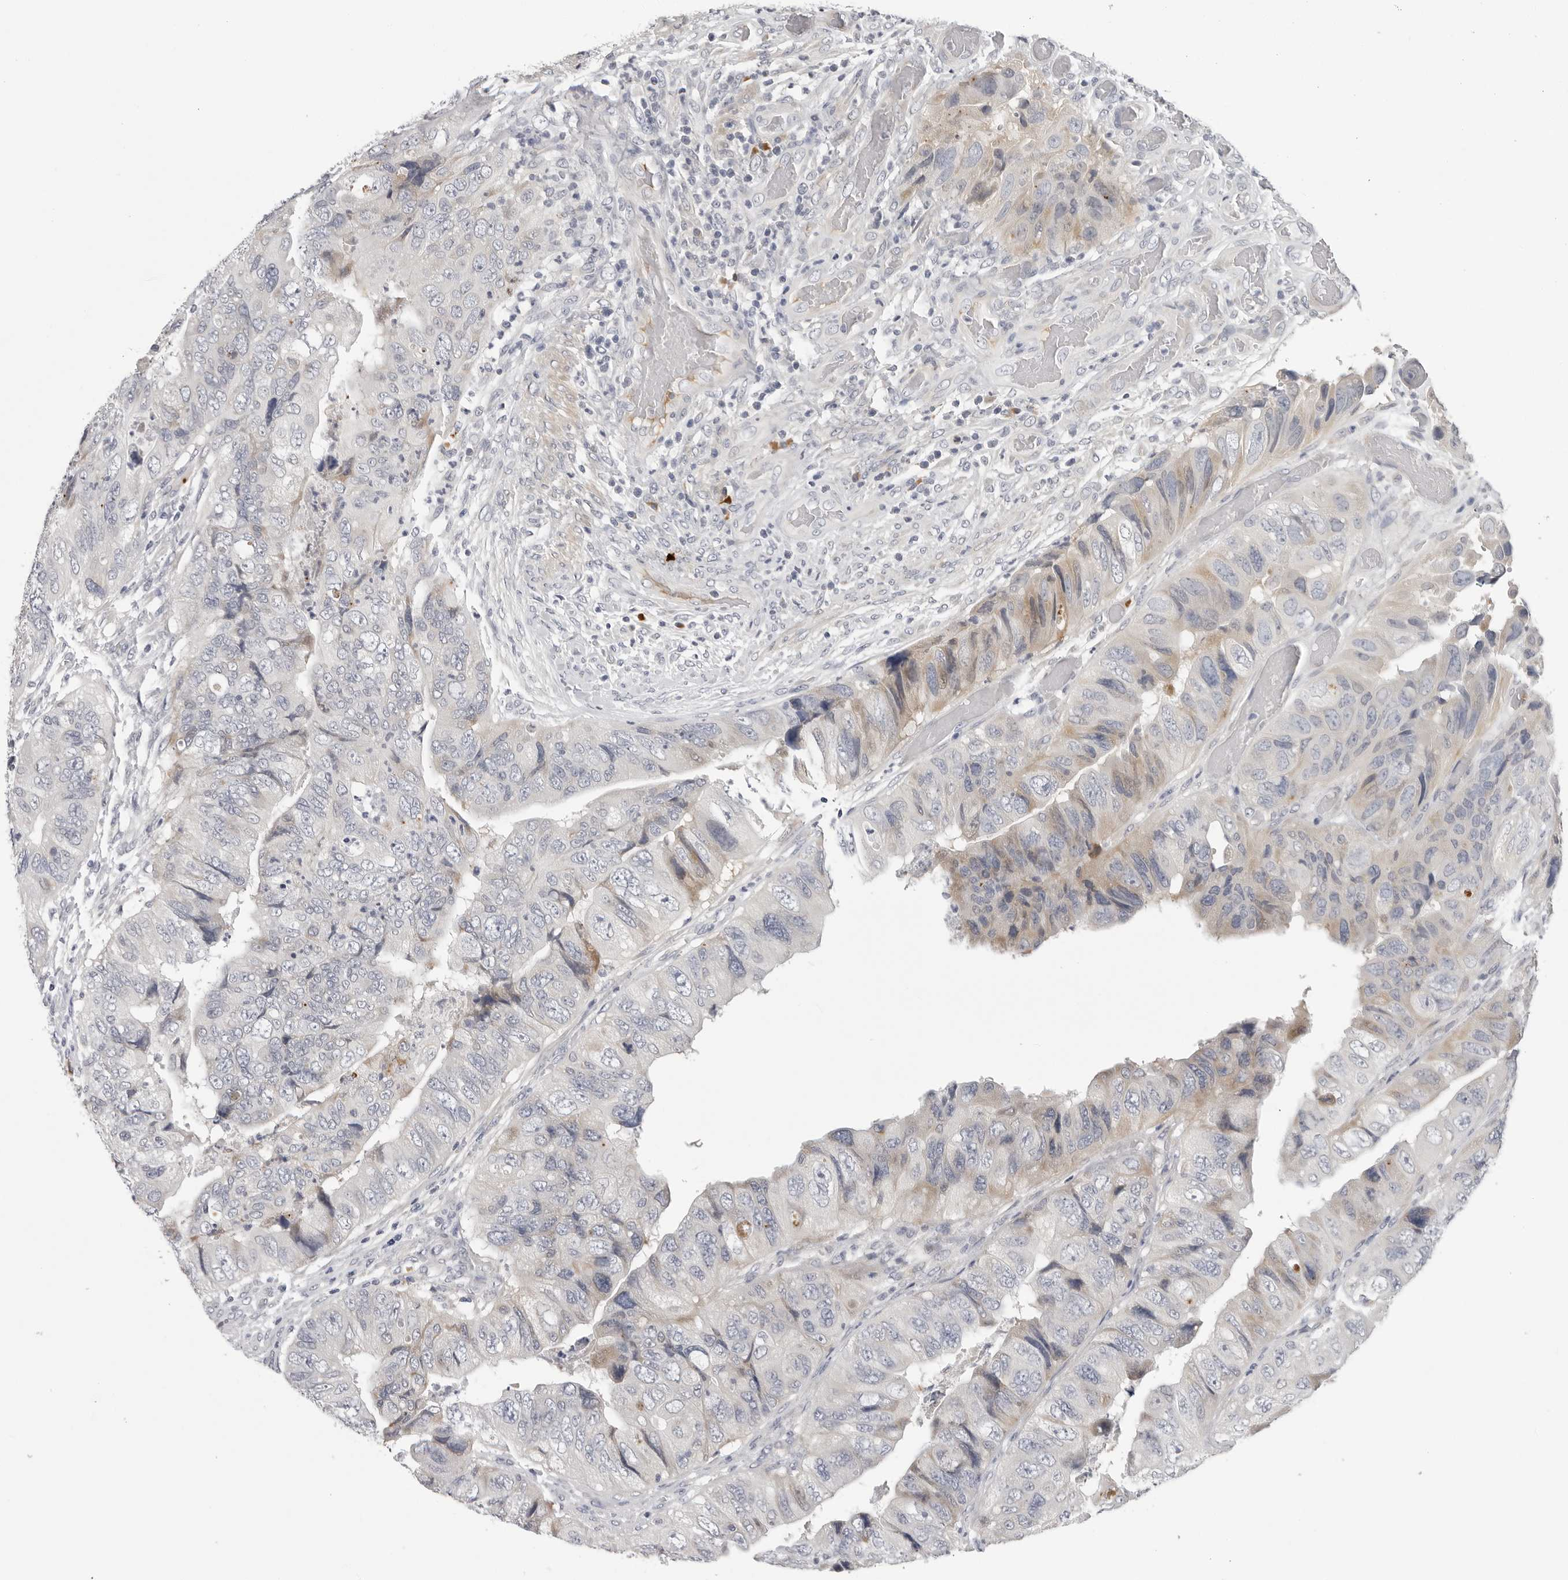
{"staining": {"intensity": "weak", "quantity": "<25%", "location": "cytoplasmic/membranous"}, "tissue": "colorectal cancer", "cell_type": "Tumor cells", "image_type": "cancer", "snomed": [{"axis": "morphology", "description": "Adenocarcinoma, NOS"}, {"axis": "topography", "description": "Rectum"}], "caption": "High magnification brightfield microscopy of colorectal cancer (adenocarcinoma) stained with DAB (3,3'-diaminobenzidine) (brown) and counterstained with hematoxylin (blue): tumor cells show no significant positivity.", "gene": "ZNF502", "patient": {"sex": "male", "age": 63}}